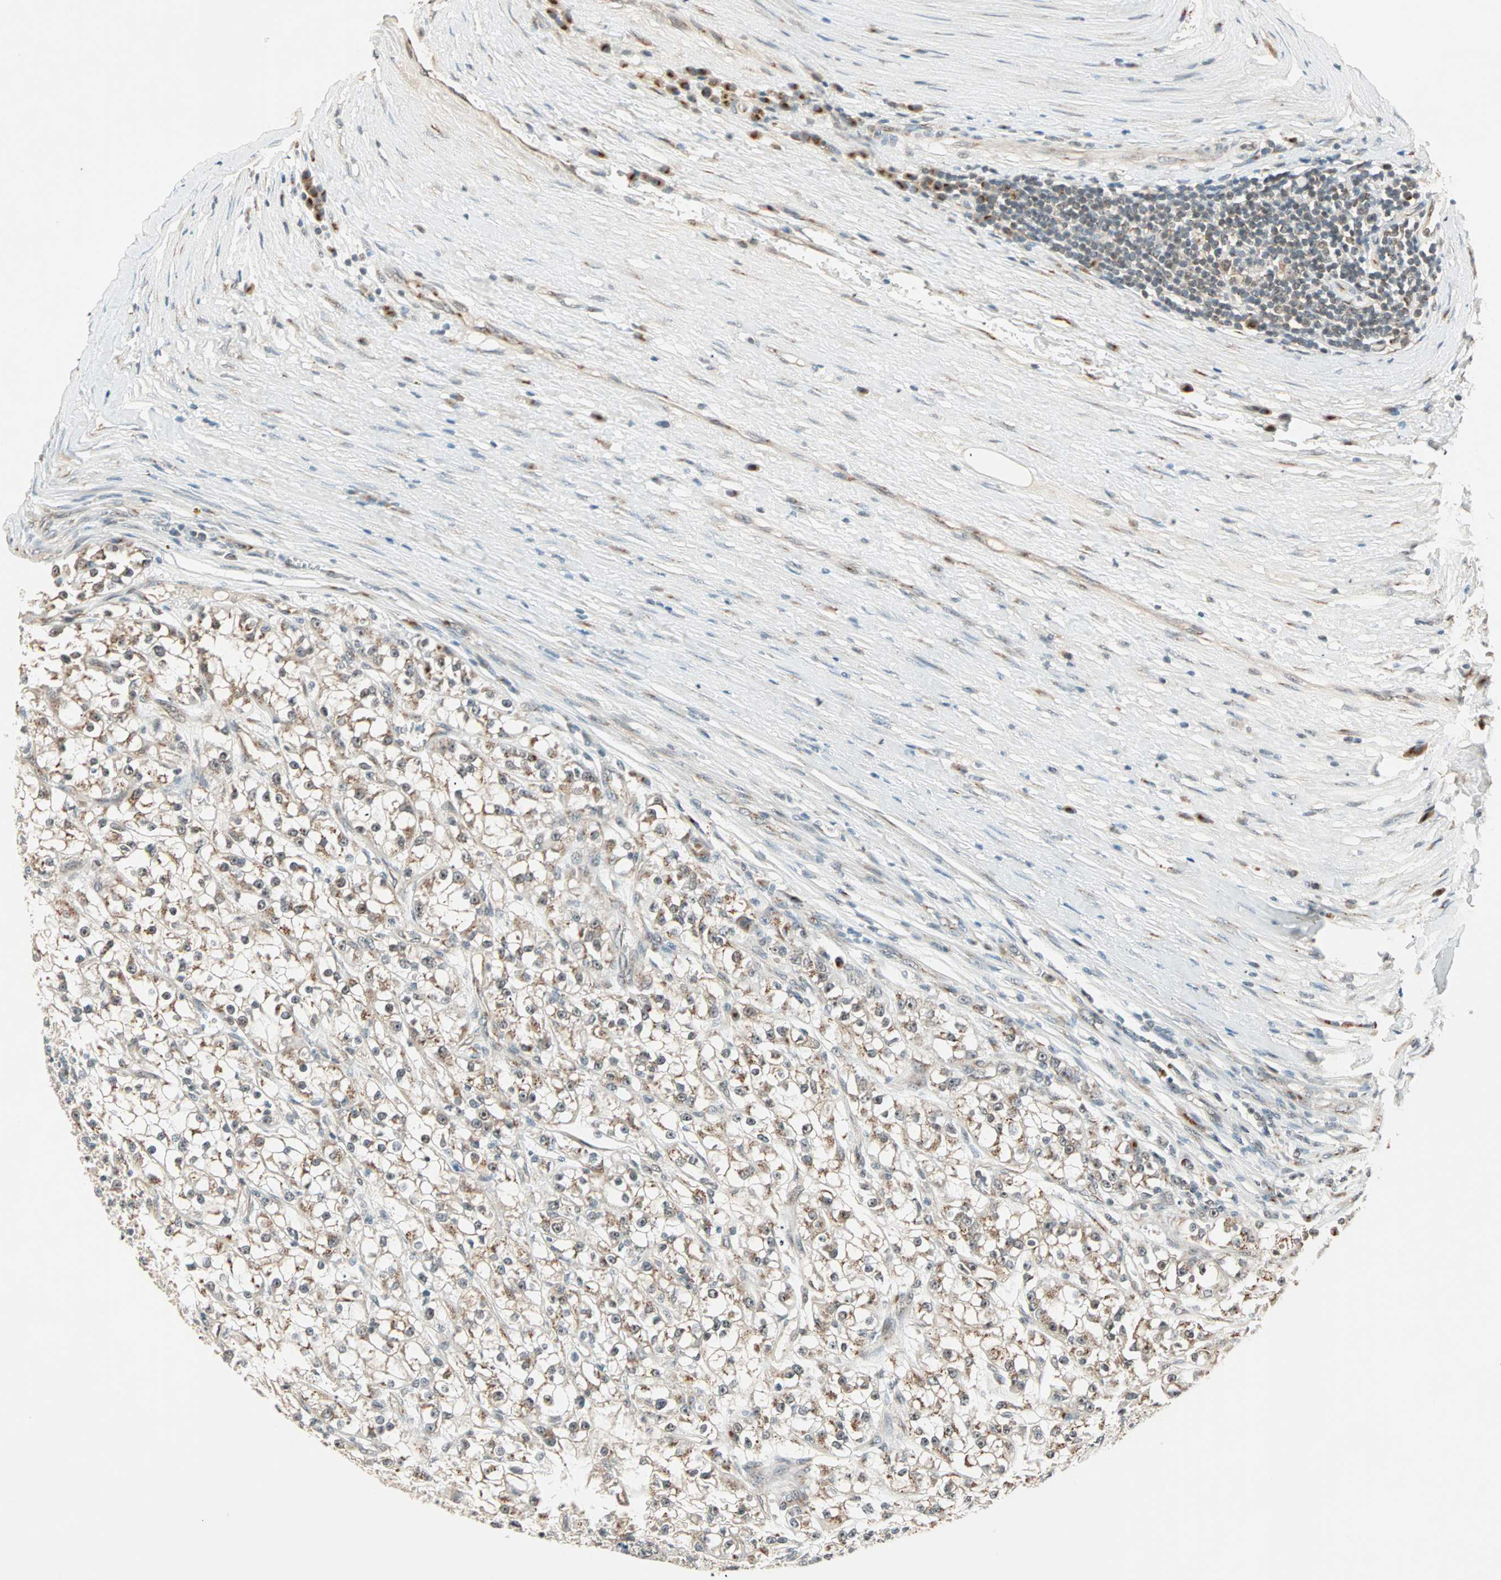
{"staining": {"intensity": "weak", "quantity": "25%-75%", "location": "cytoplasmic/membranous"}, "tissue": "renal cancer", "cell_type": "Tumor cells", "image_type": "cancer", "snomed": [{"axis": "morphology", "description": "Adenocarcinoma, NOS"}, {"axis": "topography", "description": "Kidney"}], "caption": "Immunohistochemical staining of renal cancer exhibits weak cytoplasmic/membranous protein expression in about 25%-75% of tumor cells.", "gene": "PRDM2", "patient": {"sex": "female", "age": 52}}